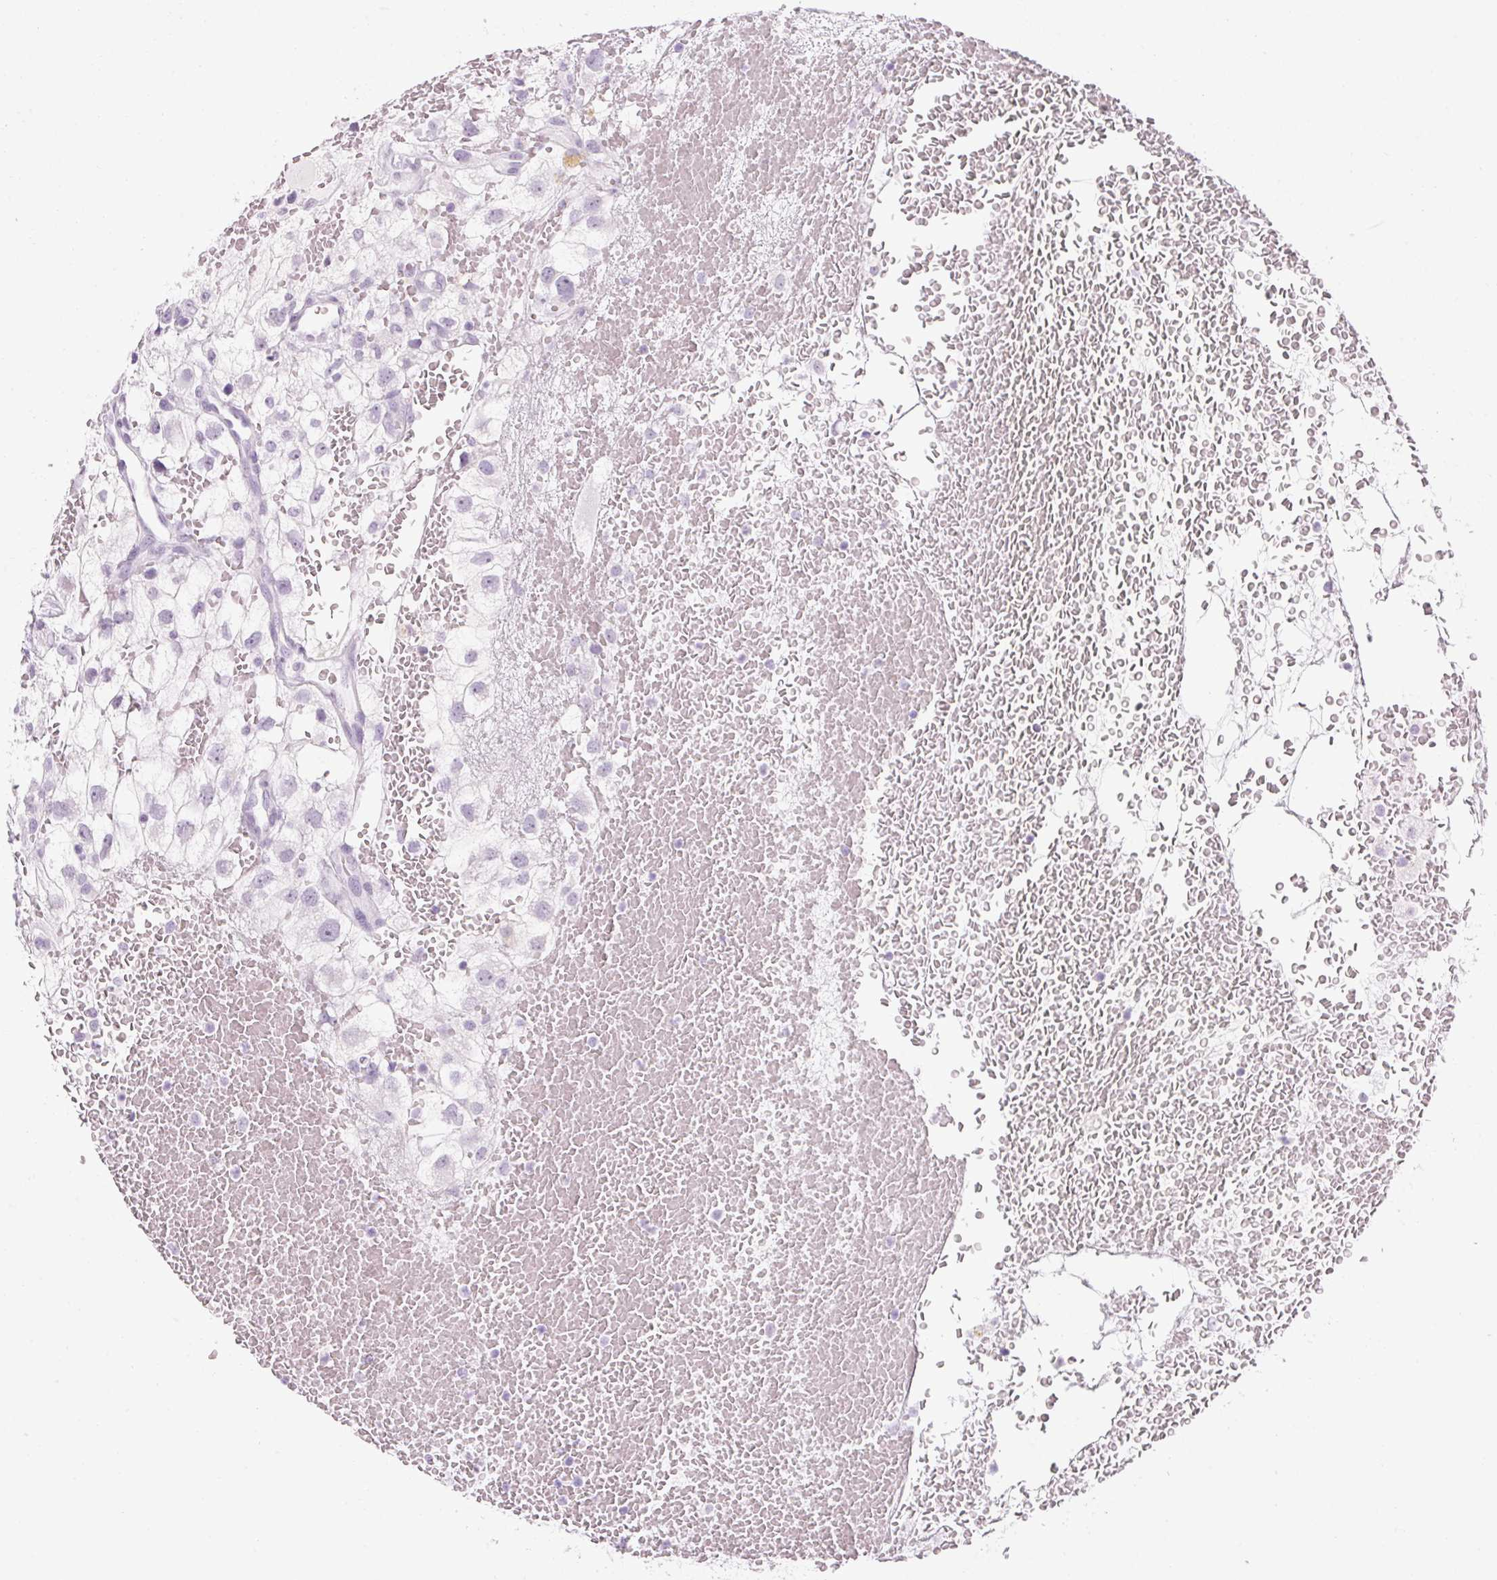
{"staining": {"intensity": "negative", "quantity": "none", "location": "none"}, "tissue": "renal cancer", "cell_type": "Tumor cells", "image_type": "cancer", "snomed": [{"axis": "morphology", "description": "Adenocarcinoma, NOS"}, {"axis": "topography", "description": "Kidney"}], "caption": "Immunohistochemistry (IHC) of renal adenocarcinoma demonstrates no positivity in tumor cells.", "gene": "RPTN", "patient": {"sex": "male", "age": 59}}